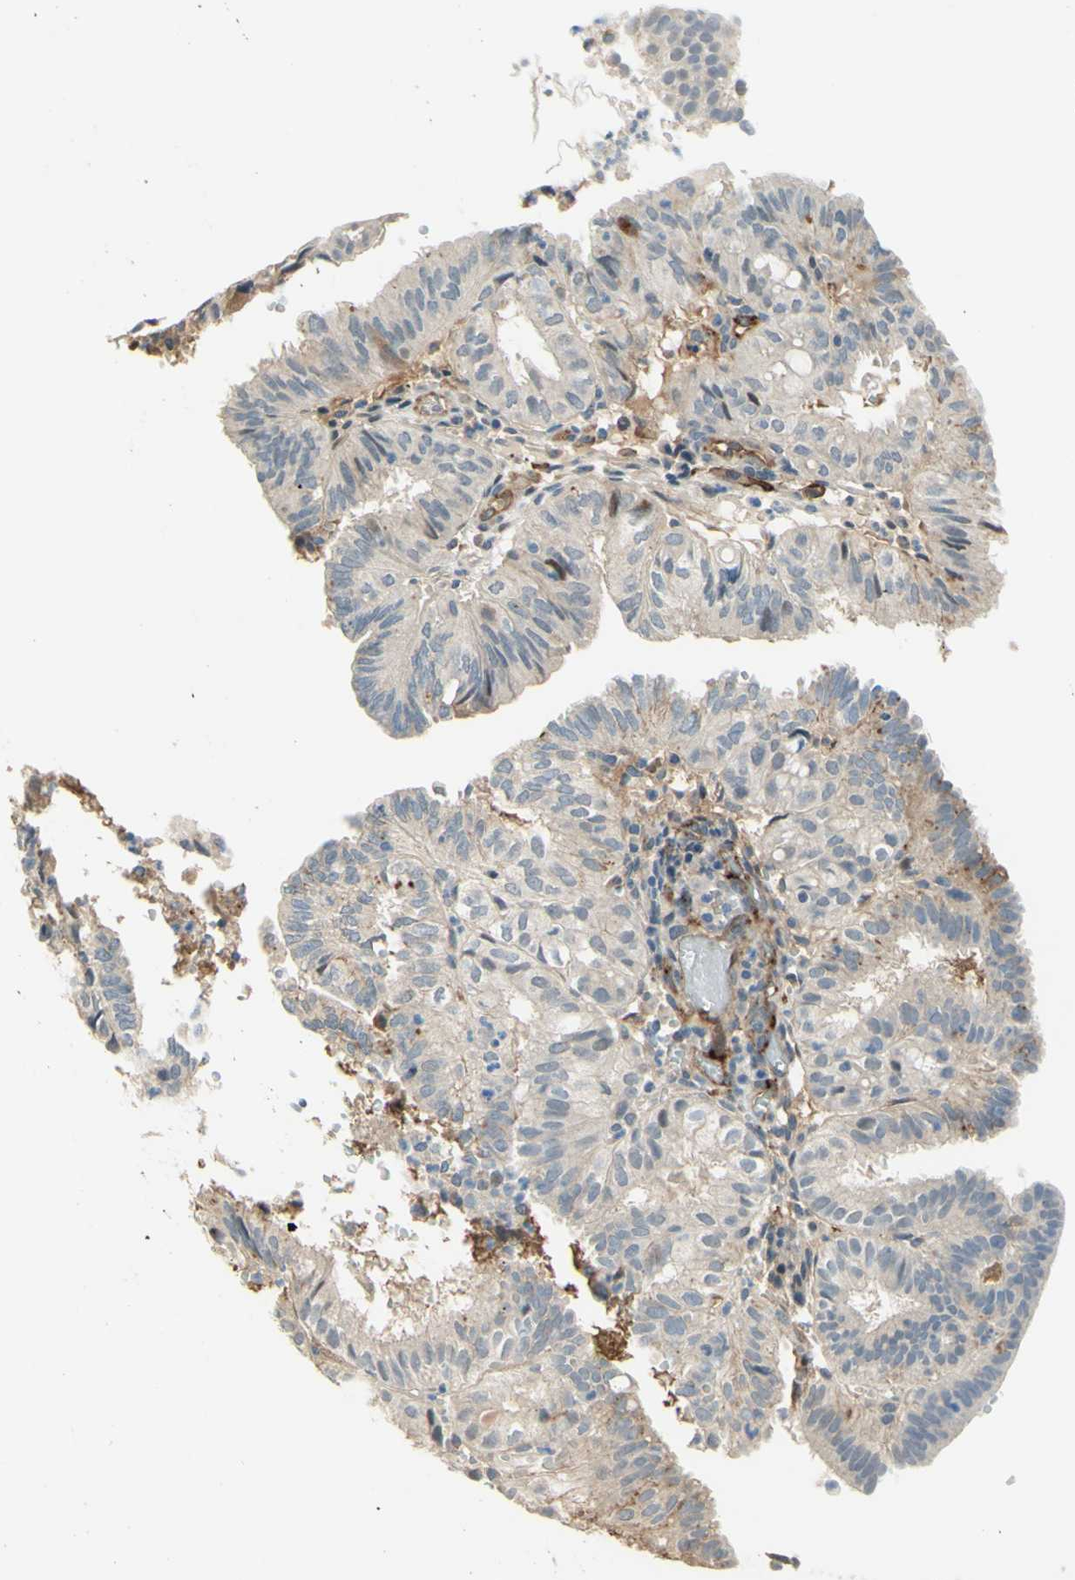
{"staining": {"intensity": "weak", "quantity": "<25%", "location": "cytoplasmic/membranous"}, "tissue": "endometrial cancer", "cell_type": "Tumor cells", "image_type": "cancer", "snomed": [{"axis": "morphology", "description": "Adenocarcinoma, NOS"}, {"axis": "topography", "description": "Uterus"}], "caption": "Immunohistochemical staining of human endometrial cancer shows no significant expression in tumor cells.", "gene": "ANGPT2", "patient": {"sex": "female", "age": 60}}